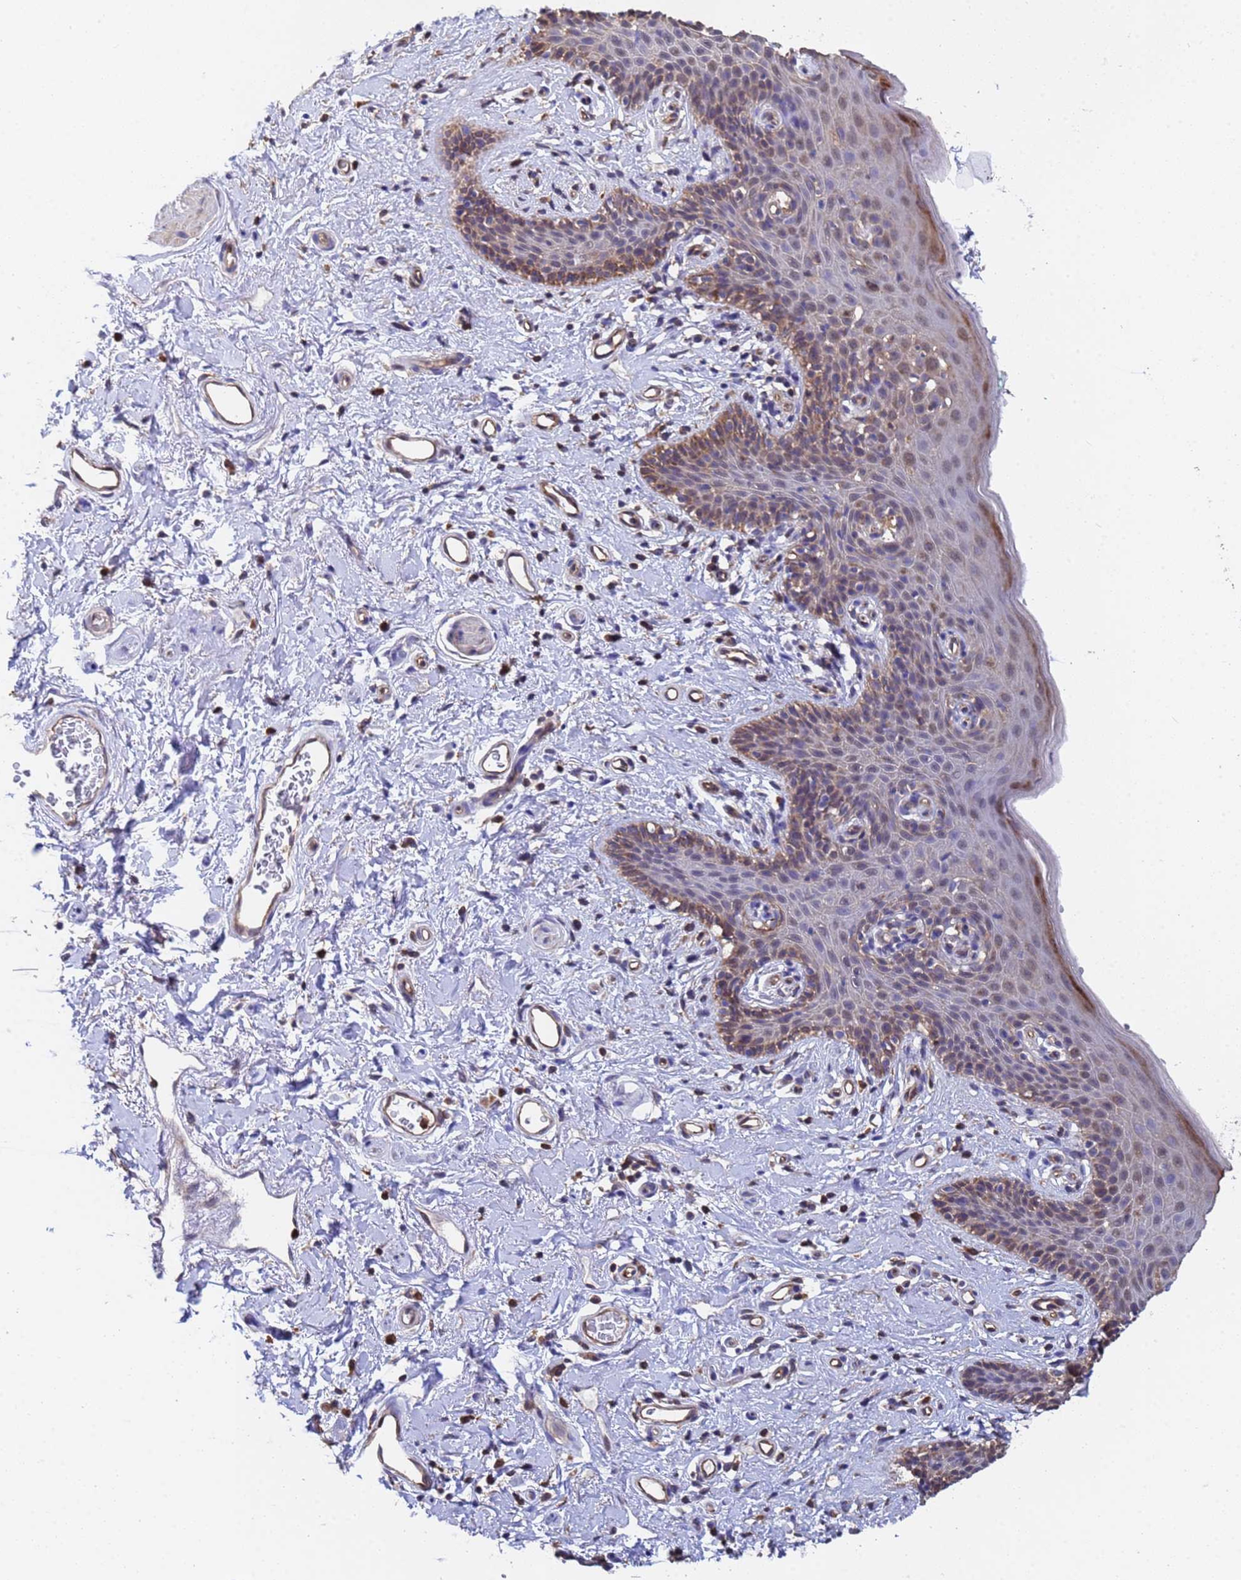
{"staining": {"intensity": "moderate", "quantity": "25%-75%", "location": "cytoplasmic/membranous"}, "tissue": "skin", "cell_type": "Epidermal cells", "image_type": "normal", "snomed": [{"axis": "morphology", "description": "Normal tissue, NOS"}, {"axis": "topography", "description": "Vulva"}], "caption": "A micrograph of human skin stained for a protein exhibits moderate cytoplasmic/membranous brown staining in epidermal cells. (IHC, brightfield microscopy, high magnification).", "gene": "FAM25A", "patient": {"sex": "female", "age": 66}}